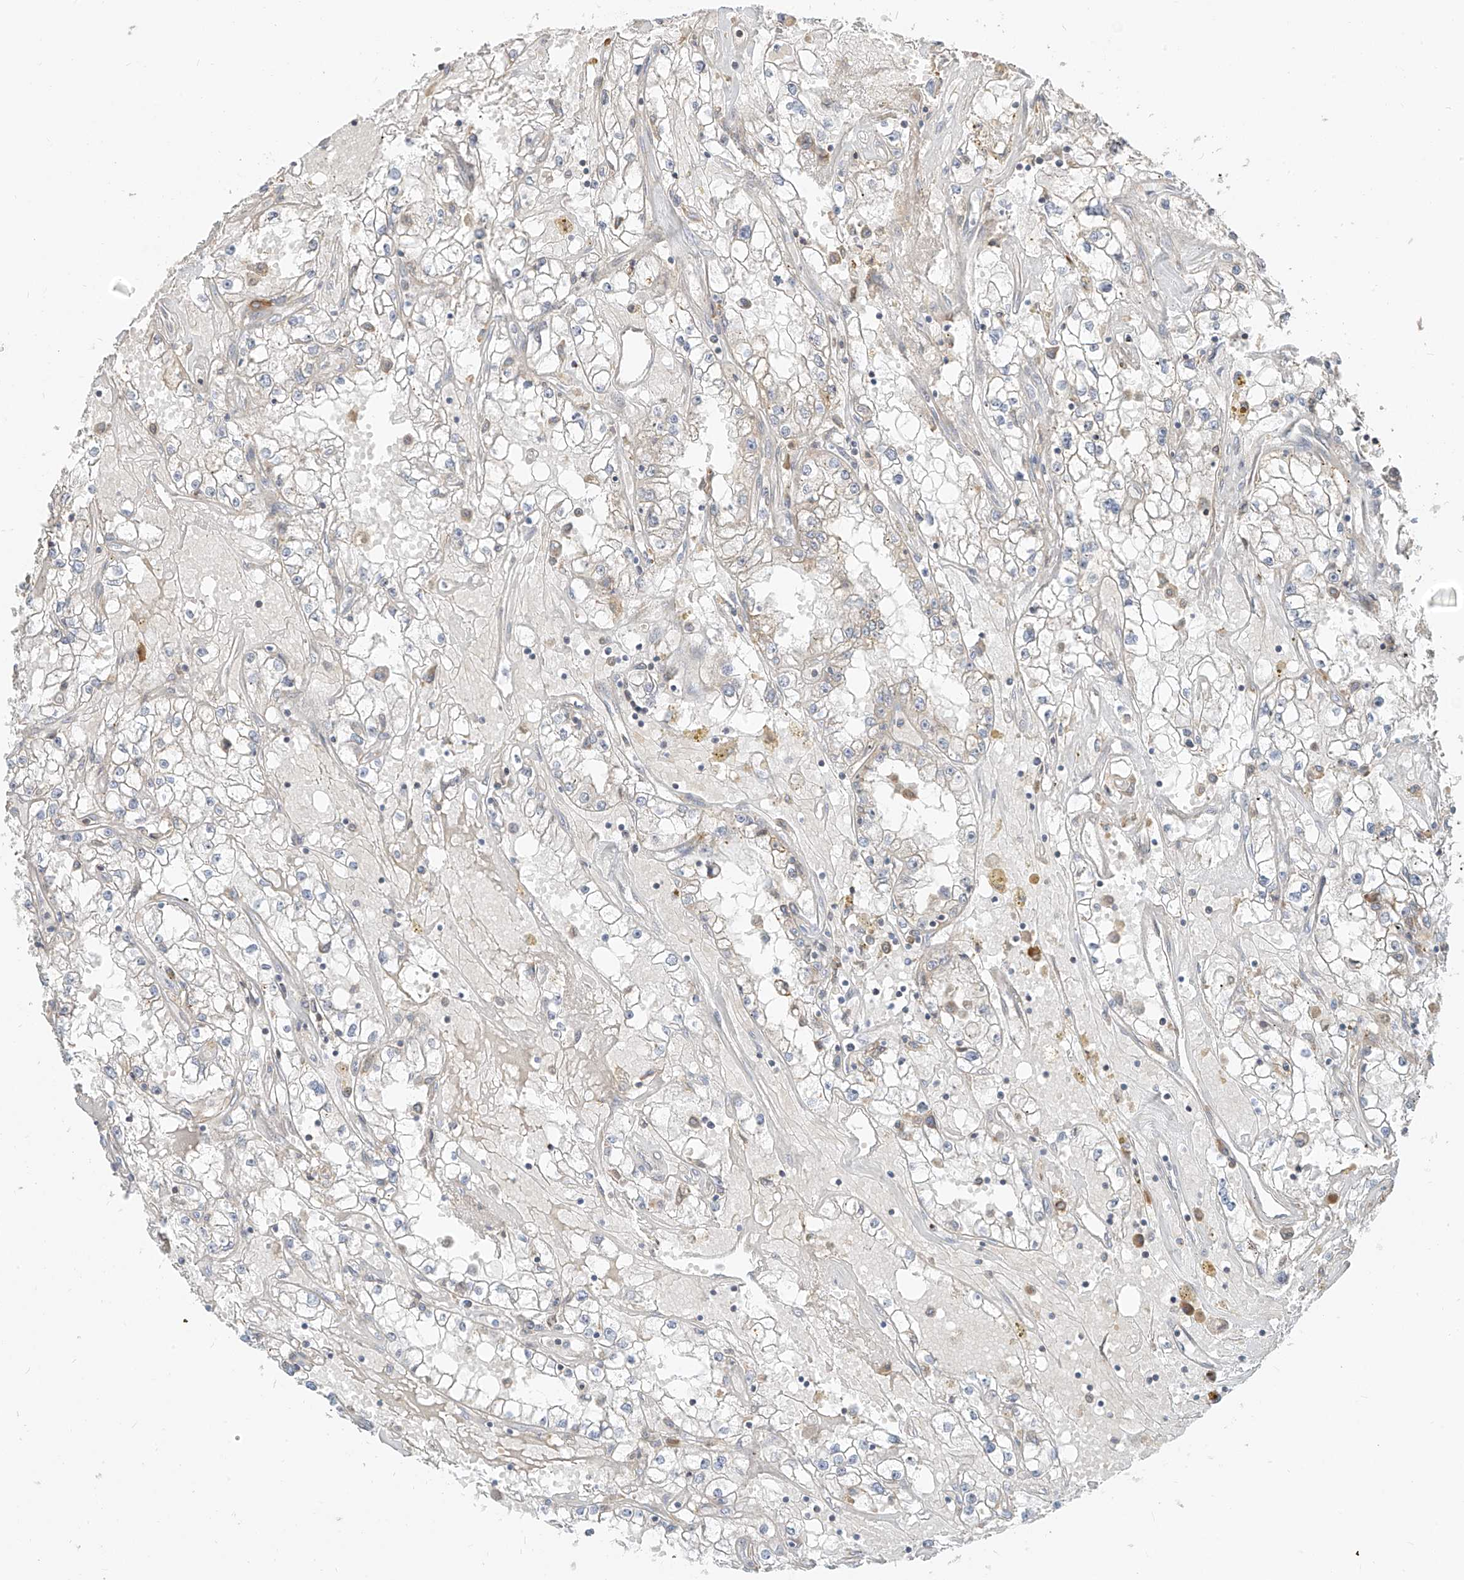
{"staining": {"intensity": "negative", "quantity": "none", "location": "none"}, "tissue": "renal cancer", "cell_type": "Tumor cells", "image_type": "cancer", "snomed": [{"axis": "morphology", "description": "Adenocarcinoma, NOS"}, {"axis": "topography", "description": "Kidney"}], "caption": "This is a image of immunohistochemistry (IHC) staining of adenocarcinoma (renal), which shows no expression in tumor cells.", "gene": "ZMYM2", "patient": {"sex": "male", "age": 56}}